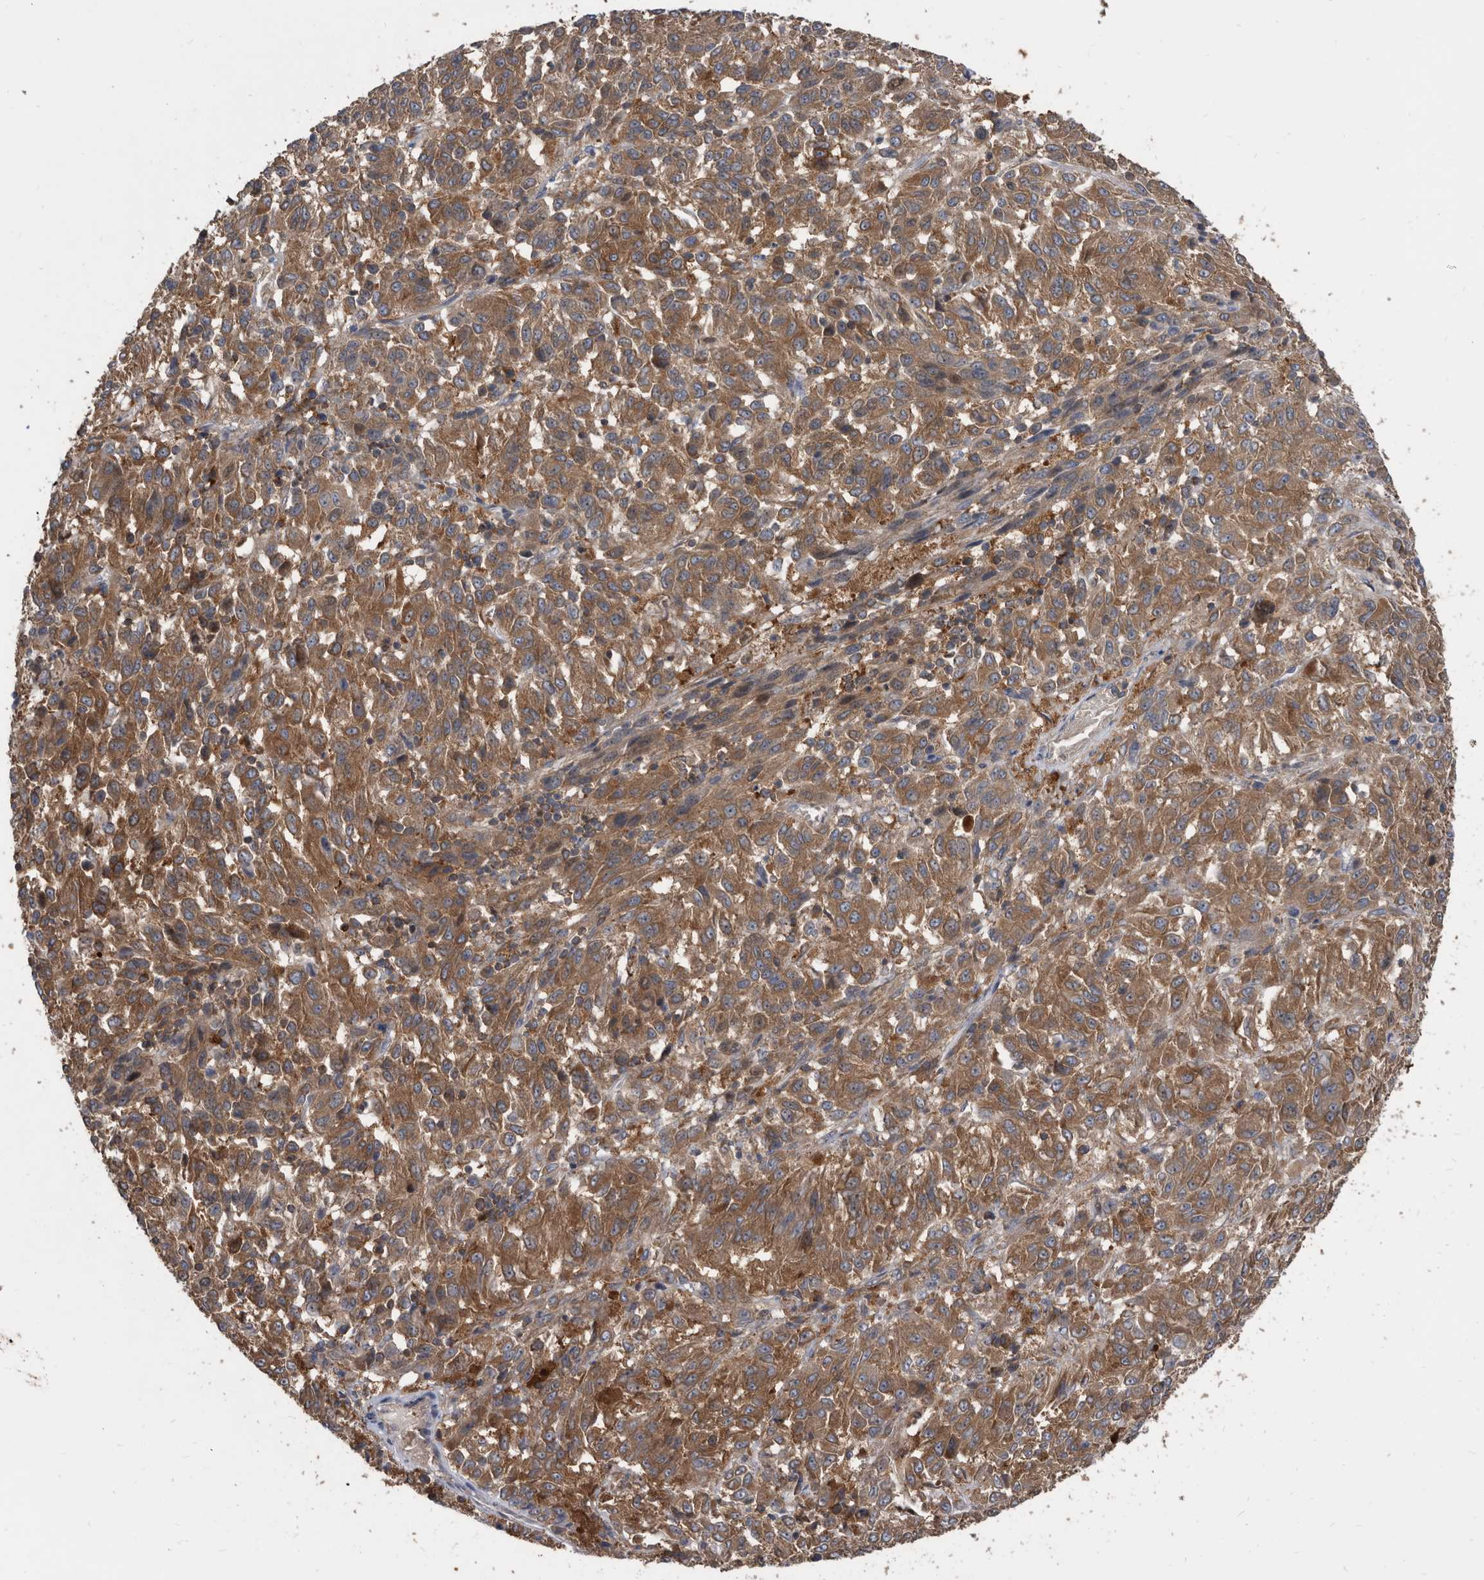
{"staining": {"intensity": "moderate", "quantity": ">75%", "location": "cytoplasmic/membranous"}, "tissue": "melanoma", "cell_type": "Tumor cells", "image_type": "cancer", "snomed": [{"axis": "morphology", "description": "Malignant melanoma, Metastatic site"}, {"axis": "topography", "description": "Lung"}], "caption": "Immunohistochemical staining of human melanoma demonstrates medium levels of moderate cytoplasmic/membranous protein staining in about >75% of tumor cells.", "gene": "APEH", "patient": {"sex": "male", "age": 64}}